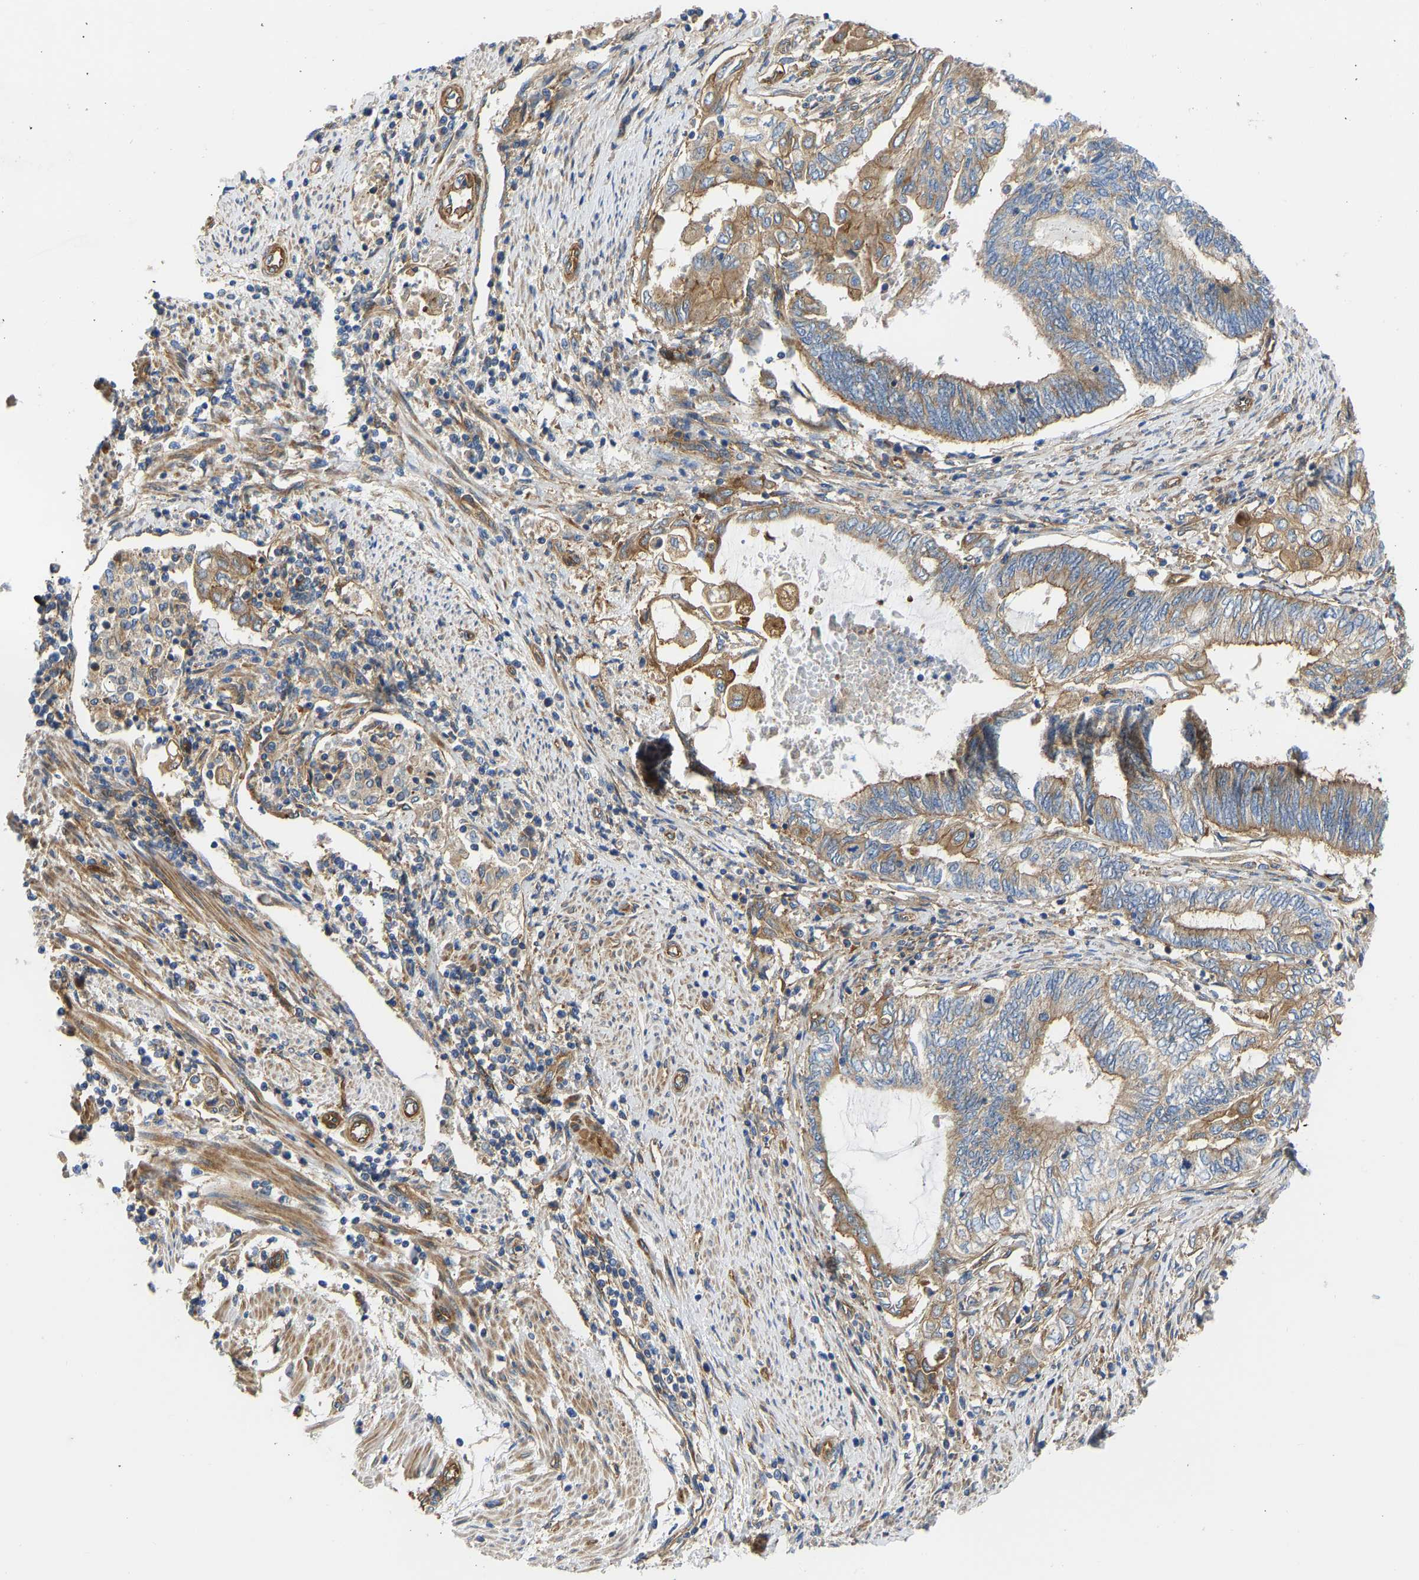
{"staining": {"intensity": "moderate", "quantity": ">75%", "location": "cytoplasmic/membranous"}, "tissue": "endometrial cancer", "cell_type": "Tumor cells", "image_type": "cancer", "snomed": [{"axis": "morphology", "description": "Adenocarcinoma, NOS"}, {"axis": "topography", "description": "Uterus"}, {"axis": "topography", "description": "Endometrium"}], "caption": "Immunohistochemical staining of adenocarcinoma (endometrial) reveals medium levels of moderate cytoplasmic/membranous expression in approximately >75% of tumor cells.", "gene": "MYO1C", "patient": {"sex": "female", "age": 70}}